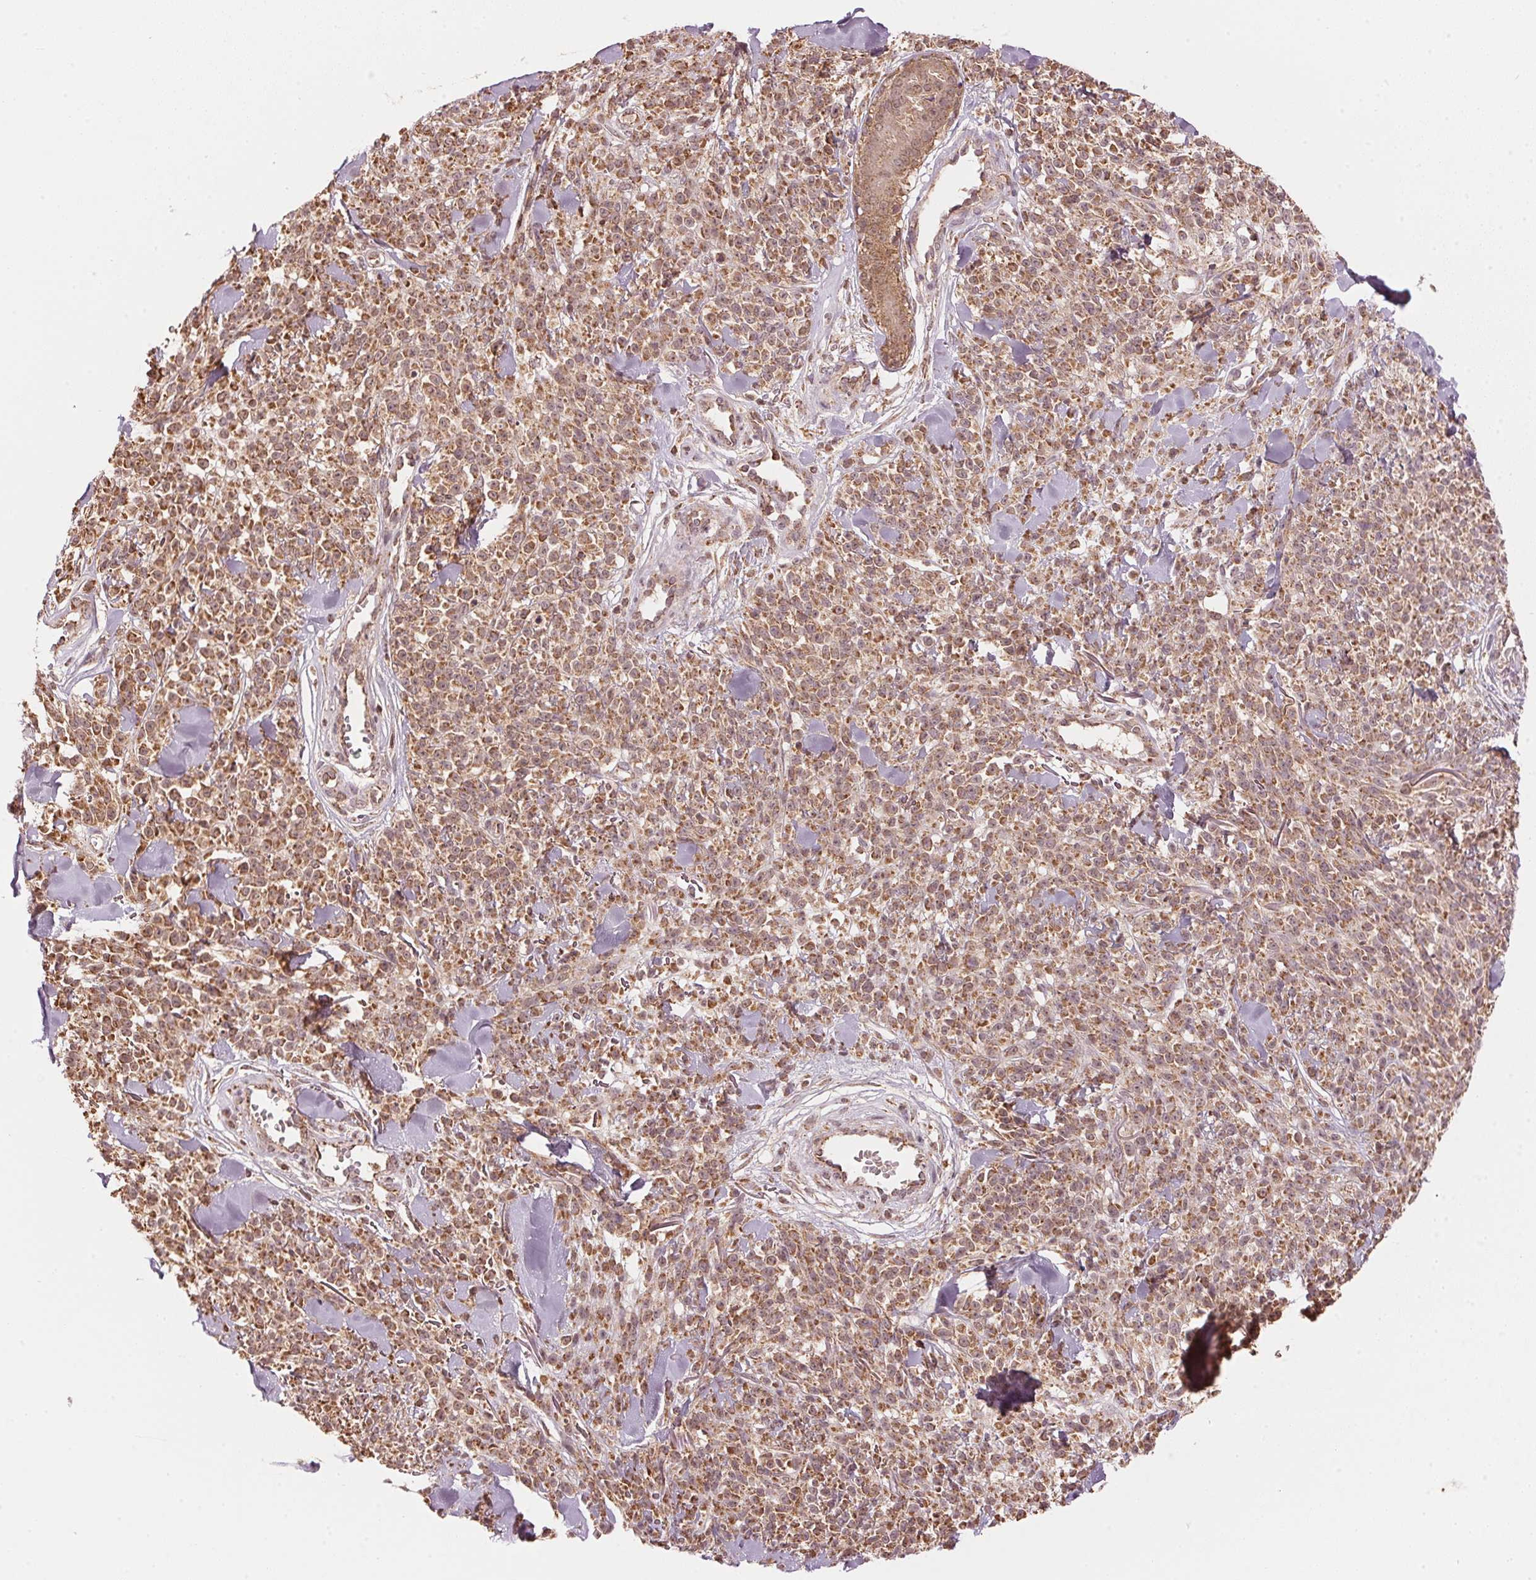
{"staining": {"intensity": "moderate", "quantity": ">75%", "location": "cytoplasmic/membranous"}, "tissue": "melanoma", "cell_type": "Tumor cells", "image_type": "cancer", "snomed": [{"axis": "morphology", "description": "Malignant melanoma, NOS"}, {"axis": "topography", "description": "Skin"}, {"axis": "topography", "description": "Skin of trunk"}], "caption": "Tumor cells demonstrate medium levels of moderate cytoplasmic/membranous expression in about >75% of cells in melanoma.", "gene": "ARHGAP6", "patient": {"sex": "male", "age": 74}}